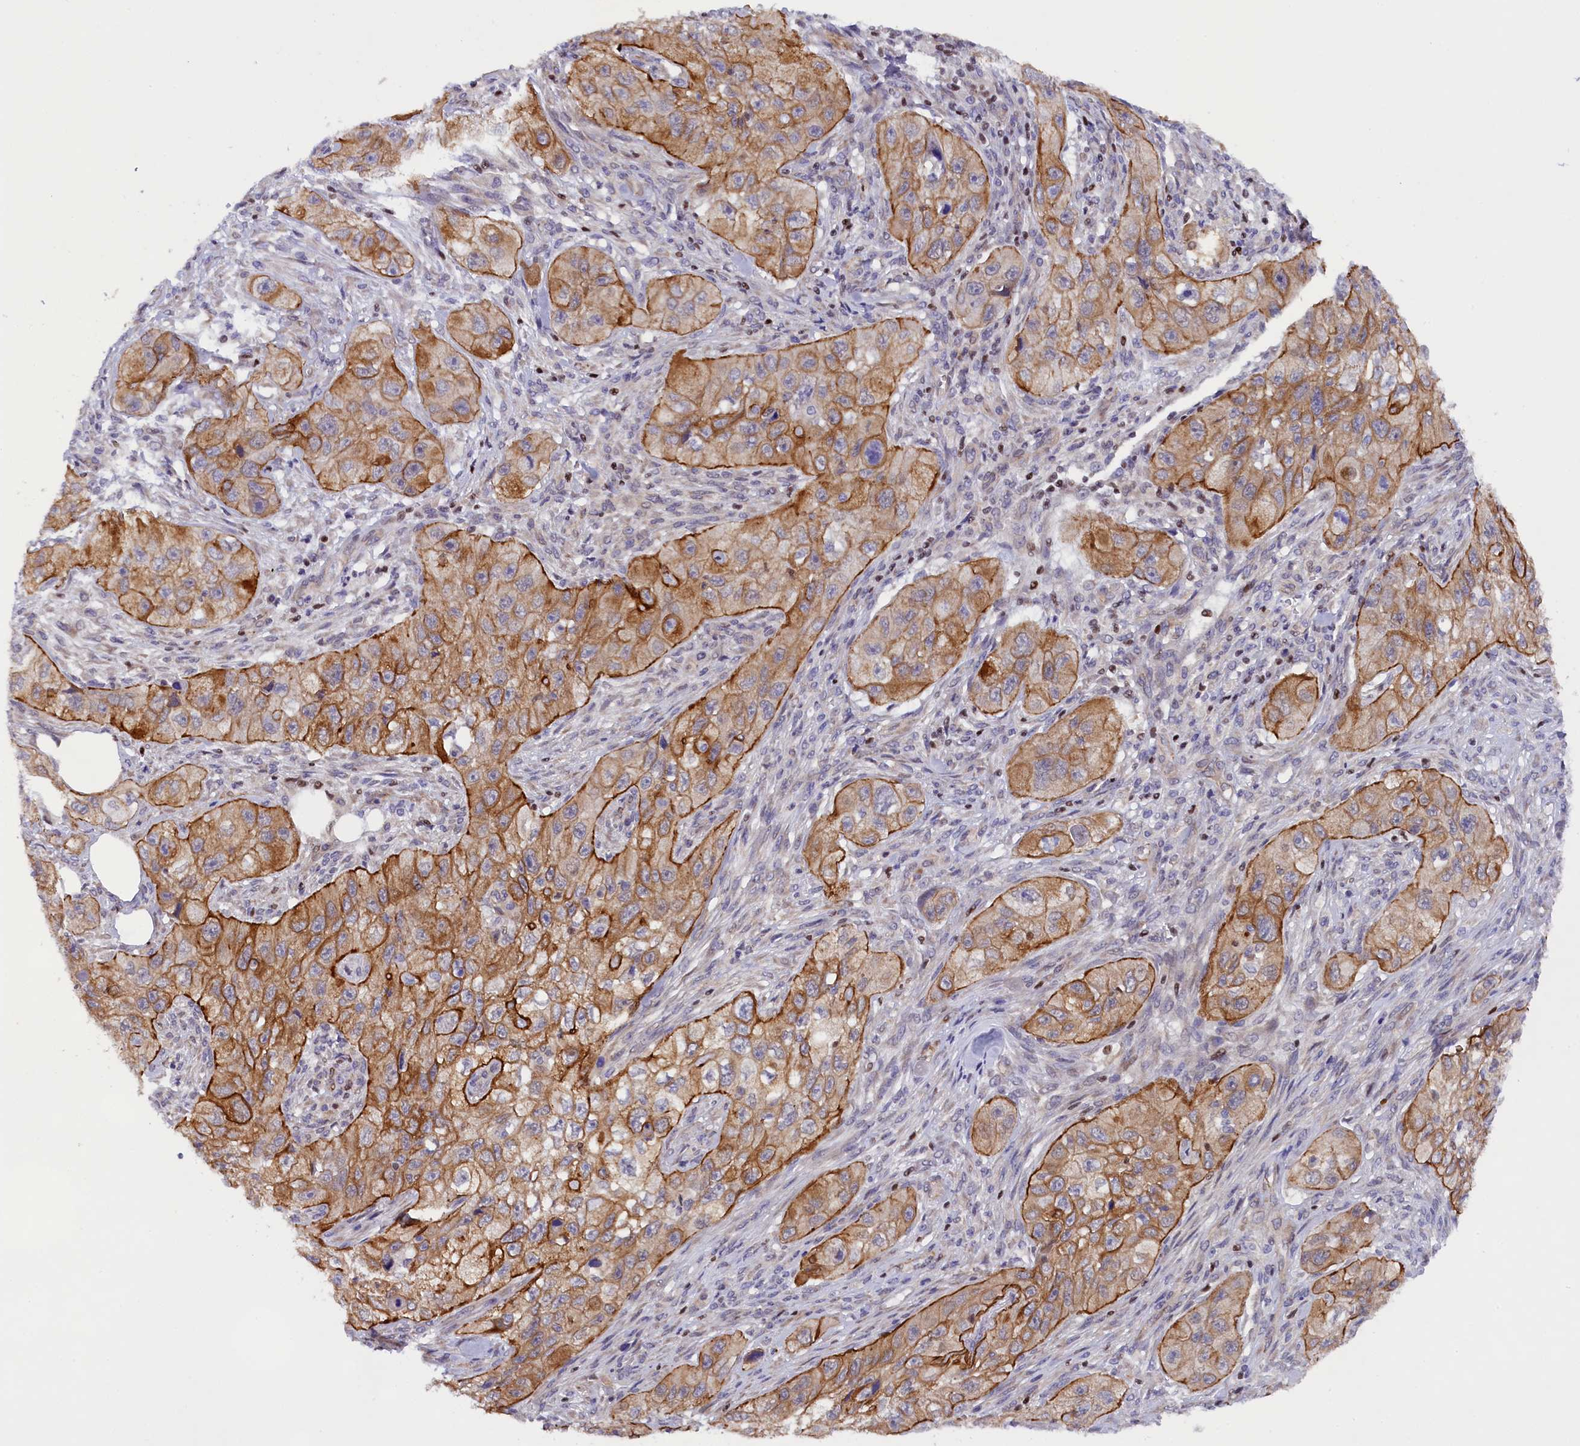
{"staining": {"intensity": "moderate", "quantity": ">75%", "location": "cytoplasmic/membranous"}, "tissue": "skin cancer", "cell_type": "Tumor cells", "image_type": "cancer", "snomed": [{"axis": "morphology", "description": "Squamous cell carcinoma, NOS"}, {"axis": "topography", "description": "Skin"}, {"axis": "topography", "description": "Subcutis"}], "caption": "Skin cancer tissue displays moderate cytoplasmic/membranous staining in approximately >75% of tumor cells, visualized by immunohistochemistry.", "gene": "SP4", "patient": {"sex": "male", "age": 73}}